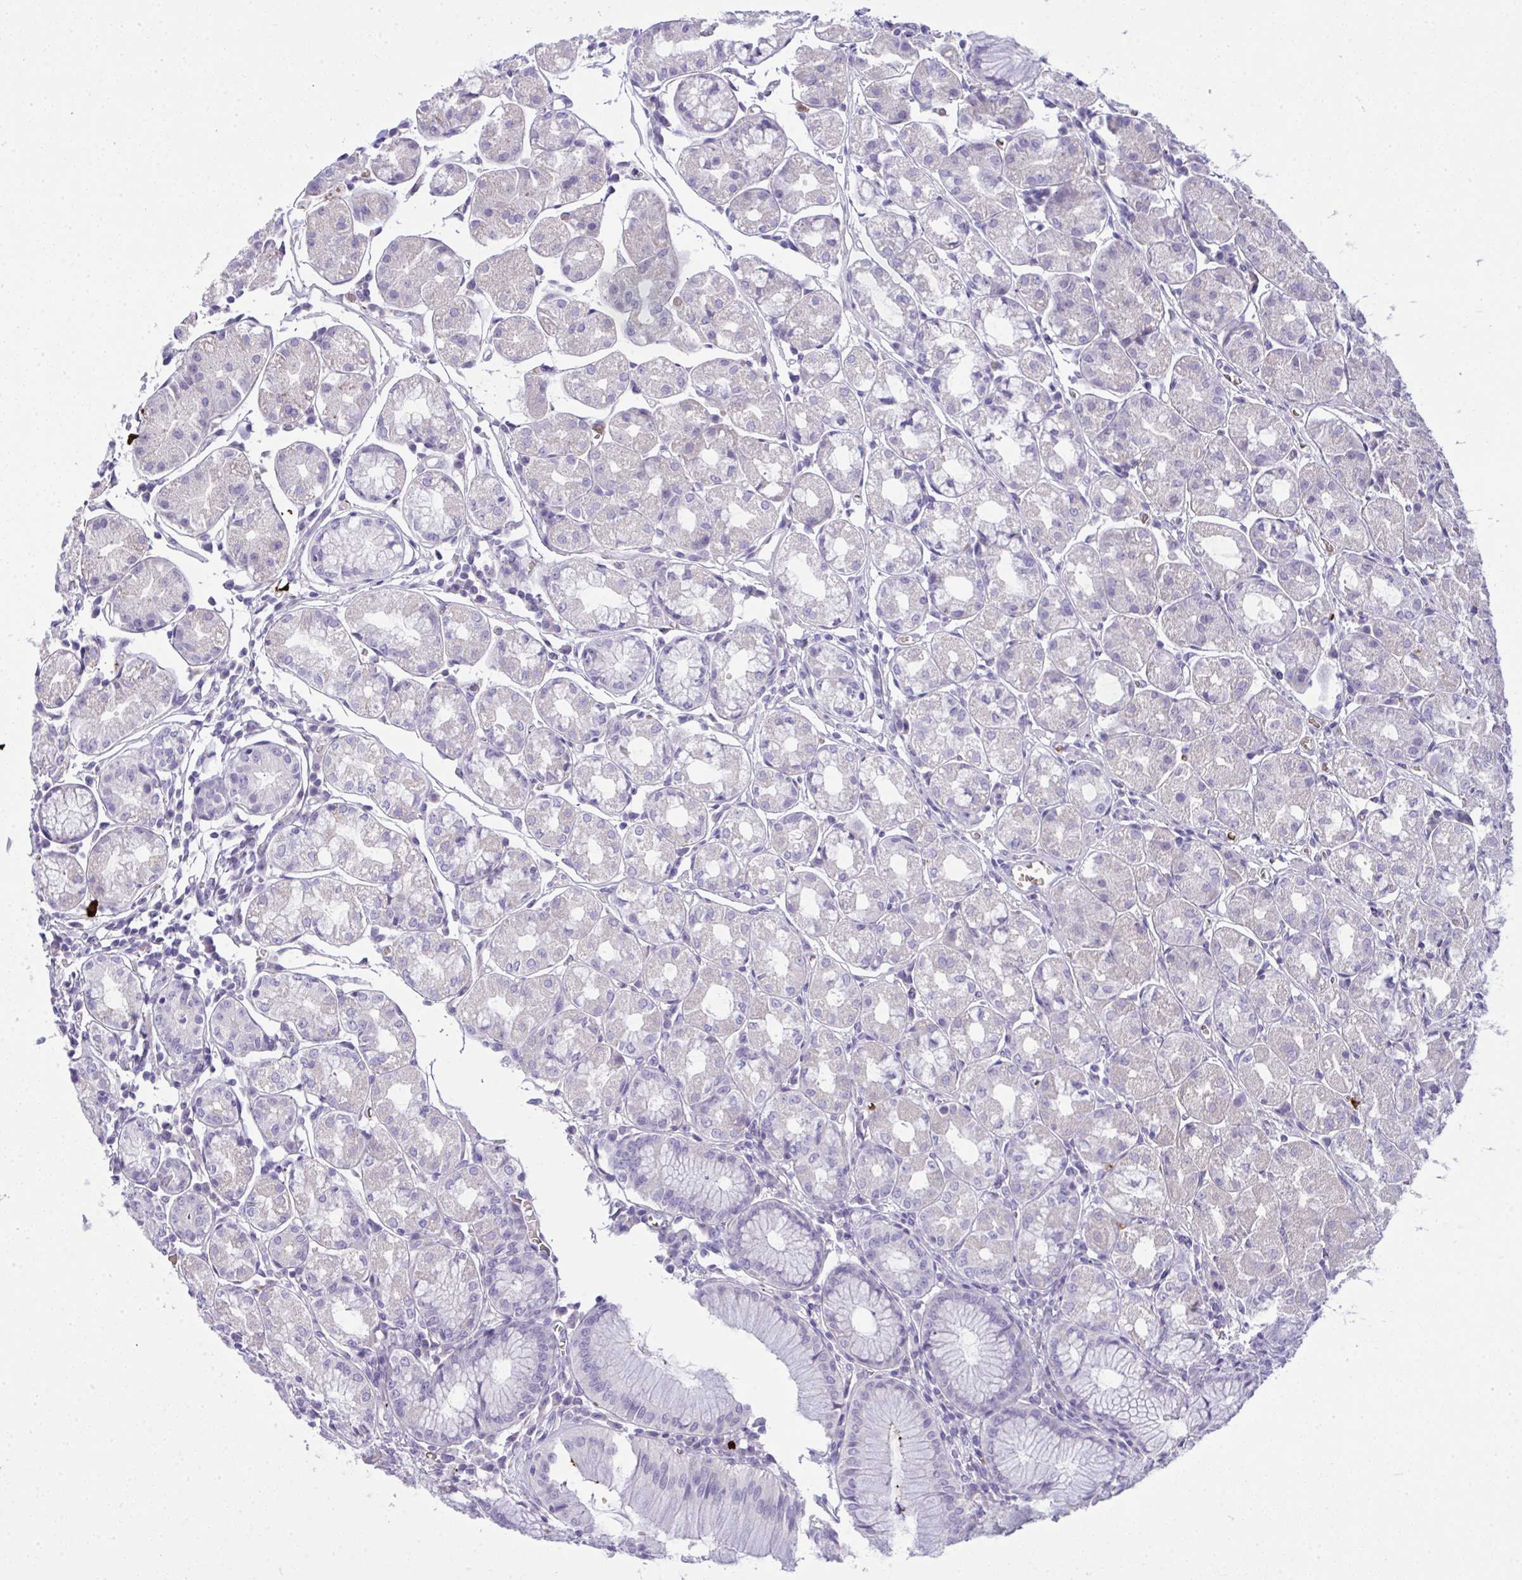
{"staining": {"intensity": "negative", "quantity": "none", "location": "none"}, "tissue": "stomach", "cell_type": "Glandular cells", "image_type": "normal", "snomed": [{"axis": "morphology", "description": "Normal tissue, NOS"}, {"axis": "topography", "description": "Stomach"}], "caption": "IHC of benign human stomach demonstrates no staining in glandular cells.", "gene": "SPTB", "patient": {"sex": "male", "age": 55}}